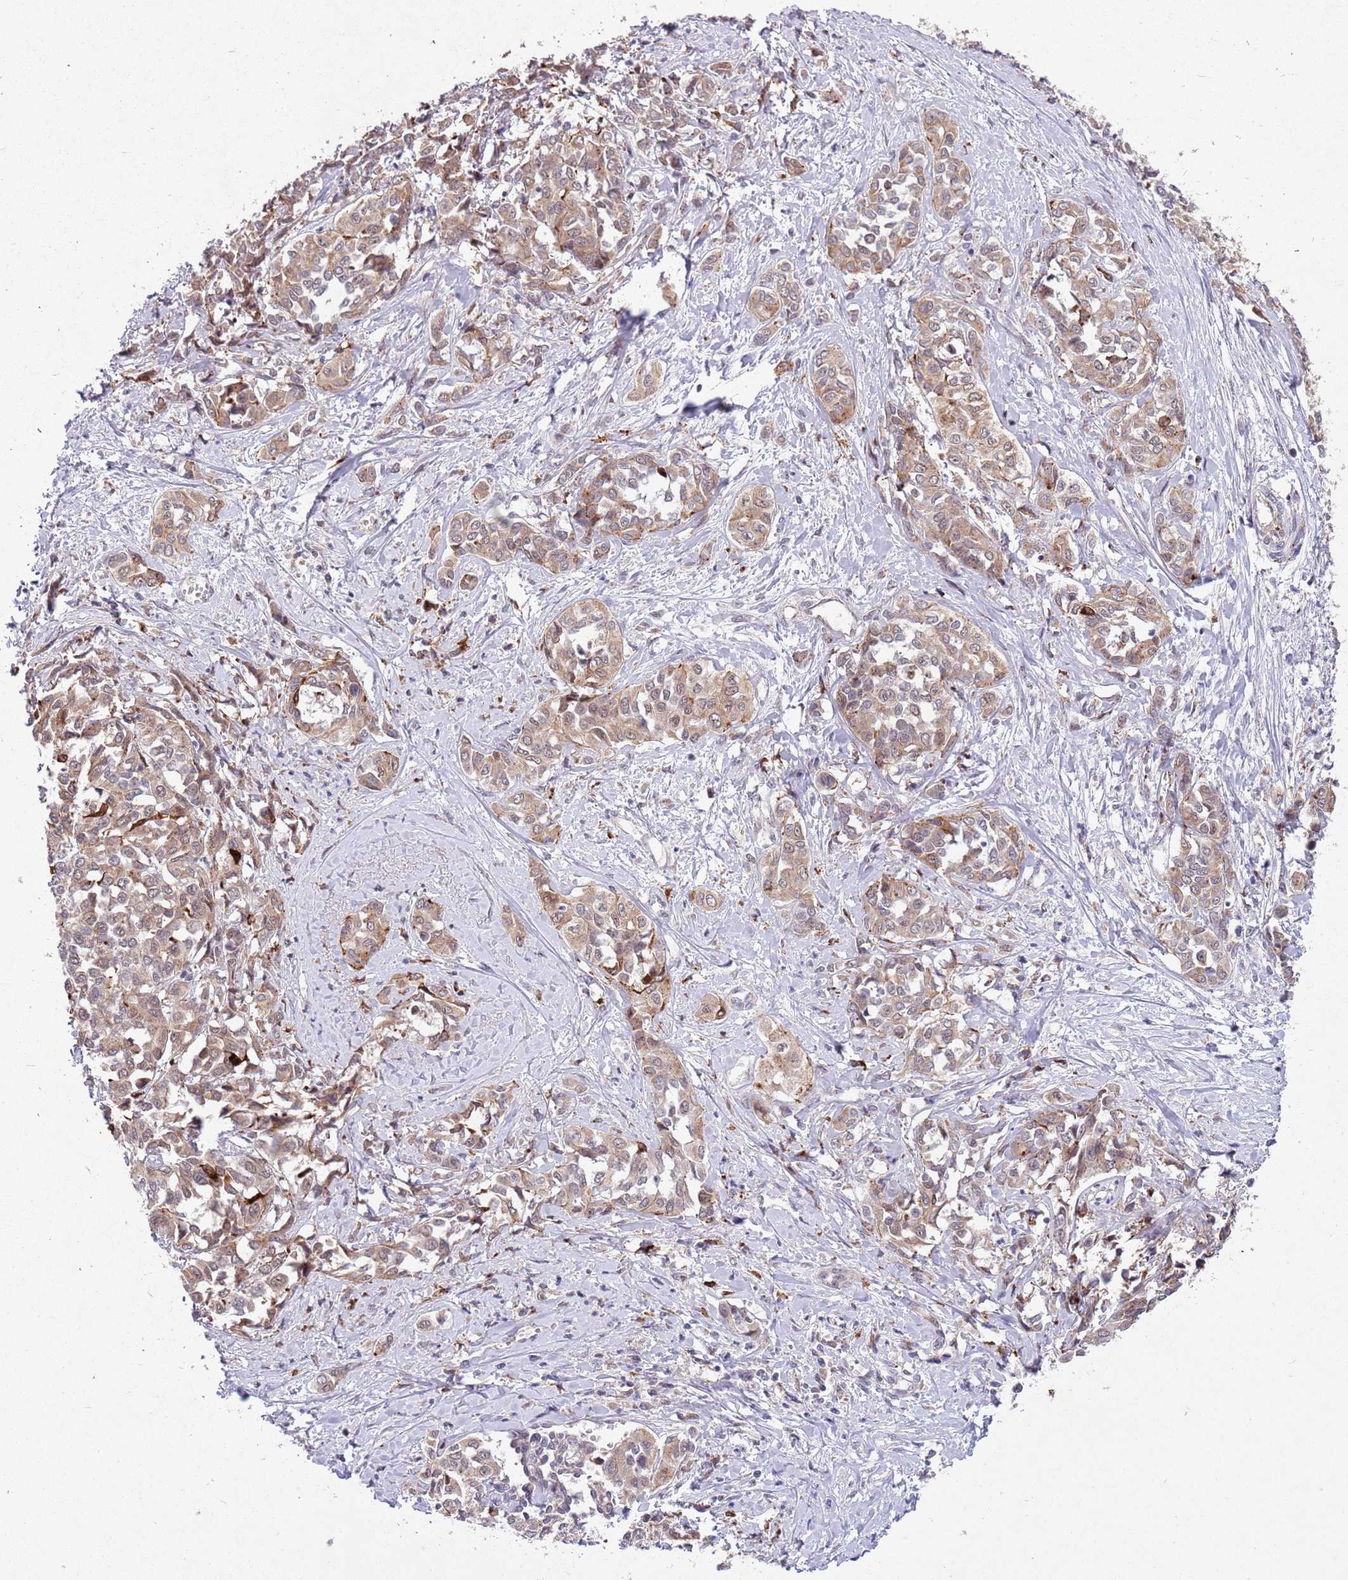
{"staining": {"intensity": "moderate", "quantity": ">75%", "location": "cytoplasmic/membranous"}, "tissue": "liver cancer", "cell_type": "Tumor cells", "image_type": "cancer", "snomed": [{"axis": "morphology", "description": "Cholangiocarcinoma"}, {"axis": "topography", "description": "Liver"}], "caption": "Protein staining displays moderate cytoplasmic/membranous expression in about >75% of tumor cells in liver cancer (cholangiocarcinoma). (DAB (3,3'-diaminobenzidine) IHC, brown staining for protein, blue staining for nuclei).", "gene": "TRIM27", "patient": {"sex": "female", "age": 77}}